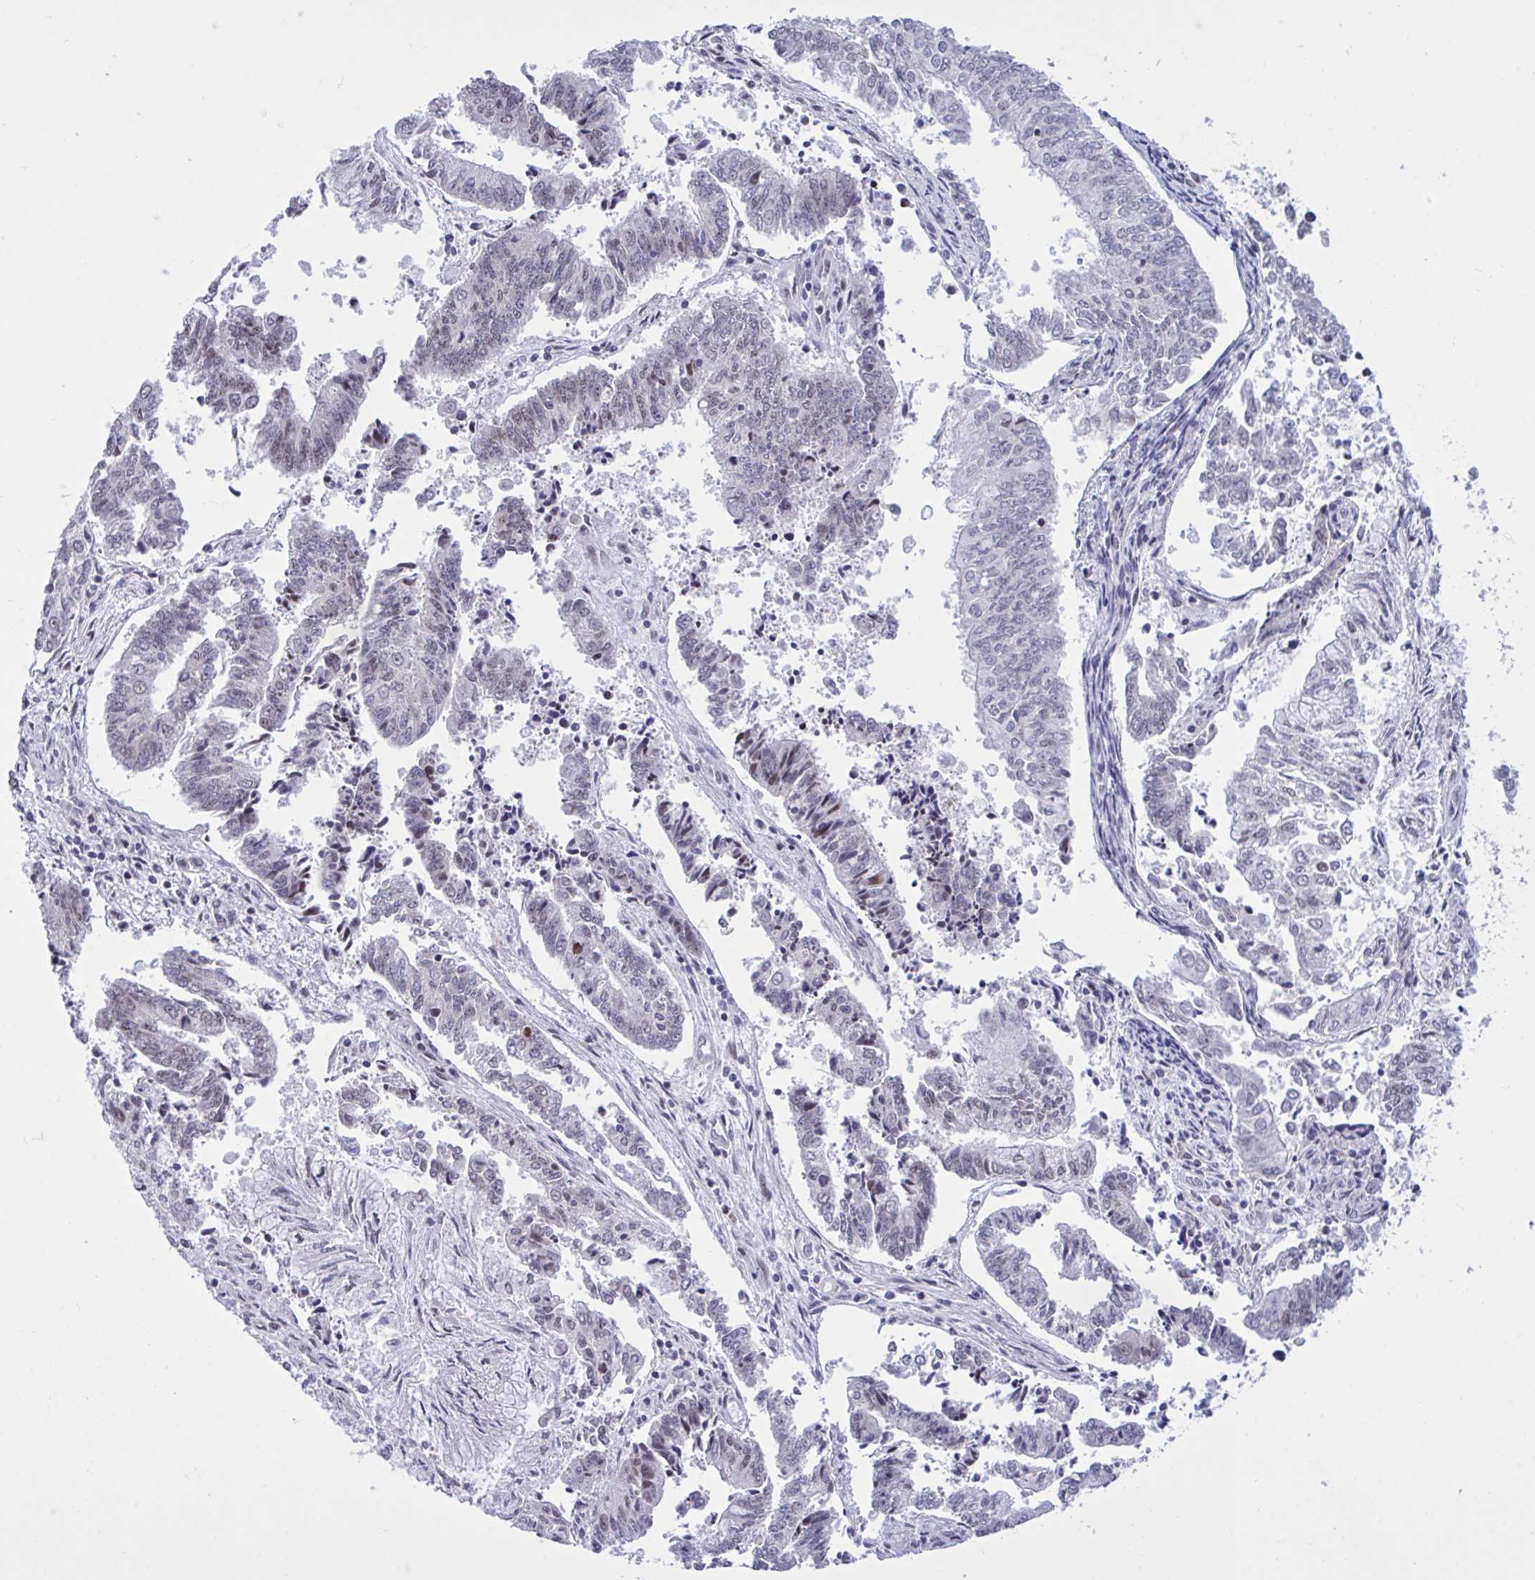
{"staining": {"intensity": "moderate", "quantity": "<25%", "location": "nuclear"}, "tissue": "endometrial cancer", "cell_type": "Tumor cells", "image_type": "cancer", "snomed": [{"axis": "morphology", "description": "Adenocarcinoma, NOS"}, {"axis": "topography", "description": "Endometrium"}], "caption": "Moderate nuclear protein staining is appreciated in approximately <25% of tumor cells in endometrial adenocarcinoma. The staining was performed using DAB (3,3'-diaminobenzidine) to visualize the protein expression in brown, while the nuclei were stained in blue with hematoxylin (Magnification: 20x).", "gene": "C1QL2", "patient": {"sex": "female", "age": 61}}